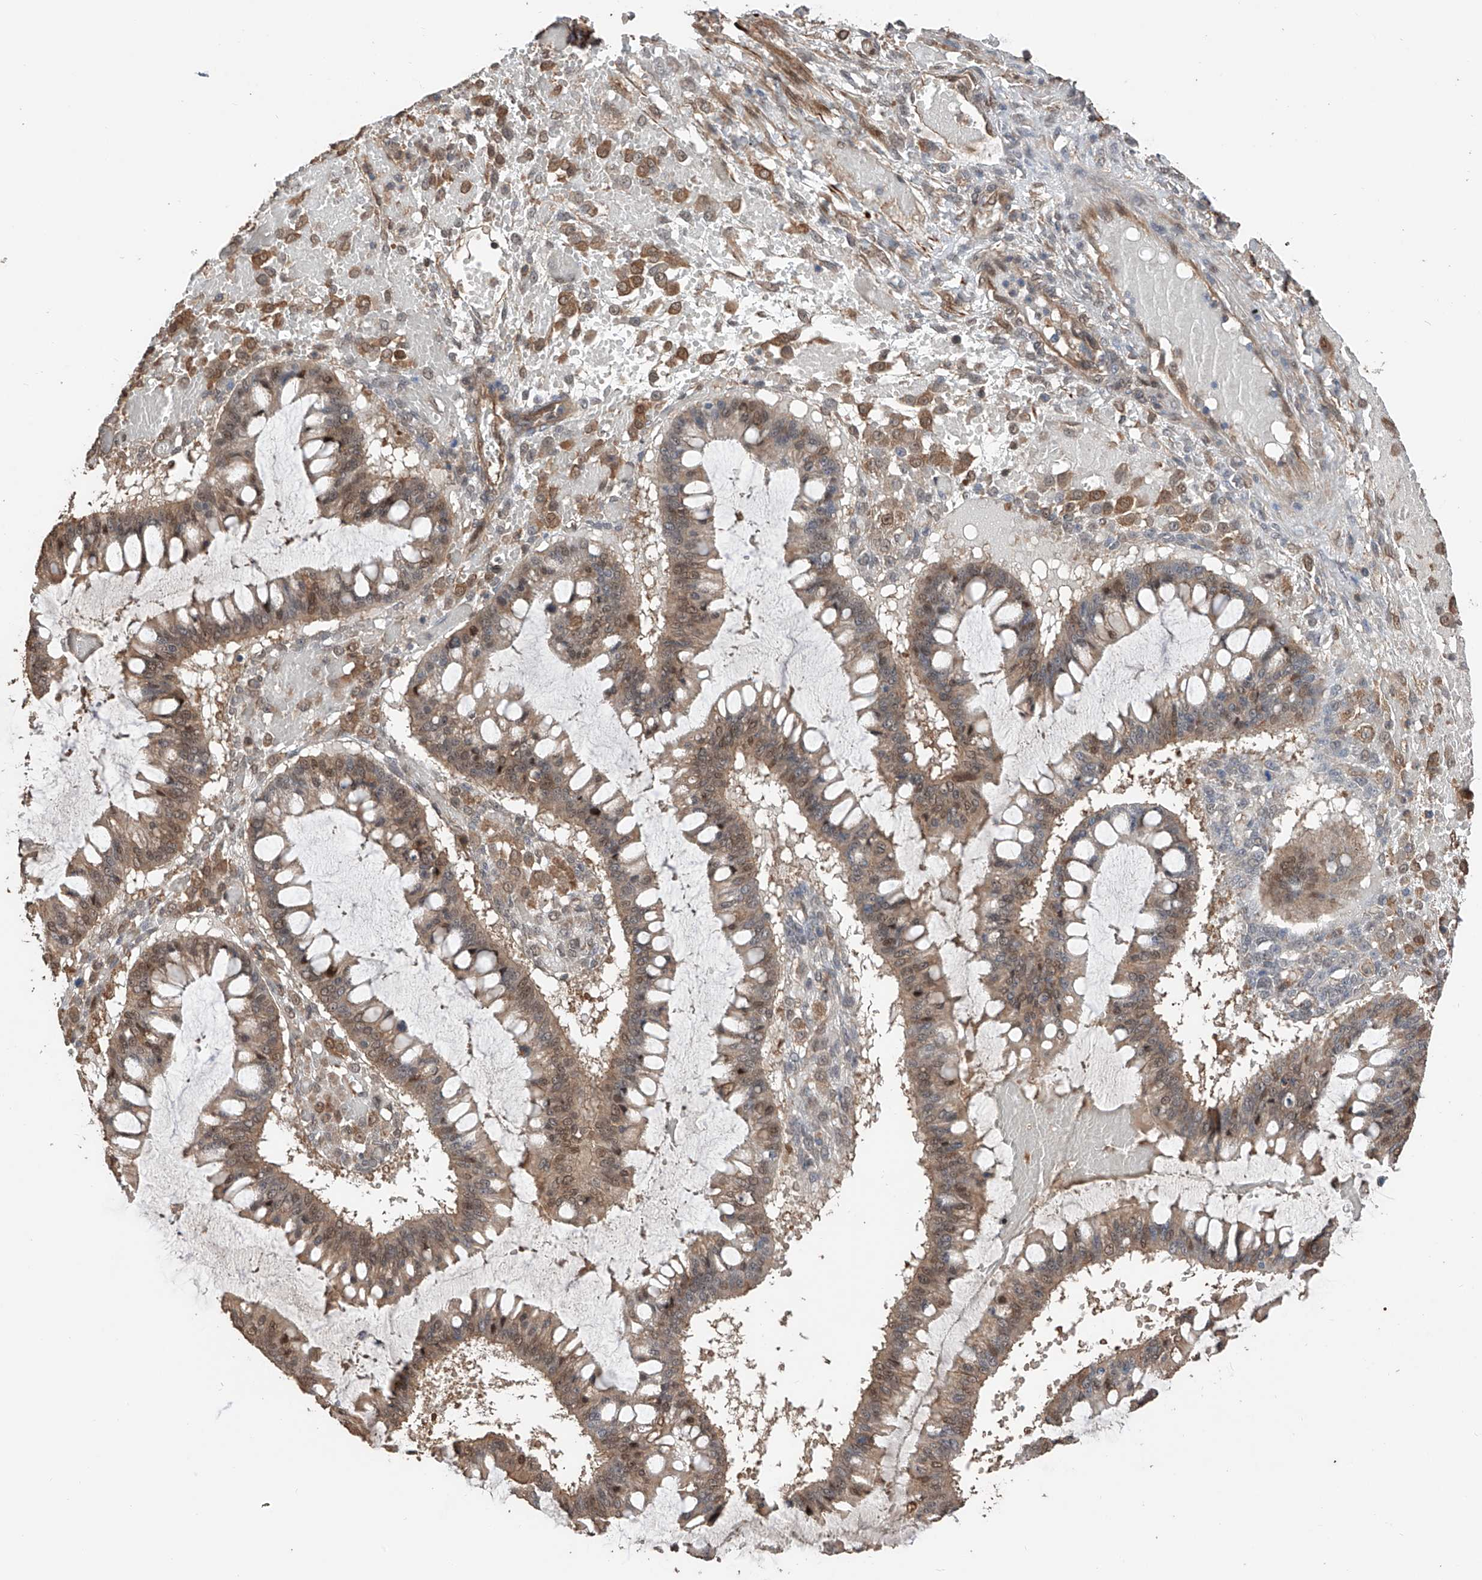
{"staining": {"intensity": "moderate", "quantity": ">75%", "location": "cytoplasmic/membranous,nuclear"}, "tissue": "ovarian cancer", "cell_type": "Tumor cells", "image_type": "cancer", "snomed": [{"axis": "morphology", "description": "Cystadenocarcinoma, mucinous, NOS"}, {"axis": "topography", "description": "Ovary"}], "caption": "Immunohistochemical staining of ovarian cancer (mucinous cystadenocarcinoma) exhibits medium levels of moderate cytoplasmic/membranous and nuclear protein staining in approximately >75% of tumor cells.", "gene": "FAM135A", "patient": {"sex": "female", "age": 73}}